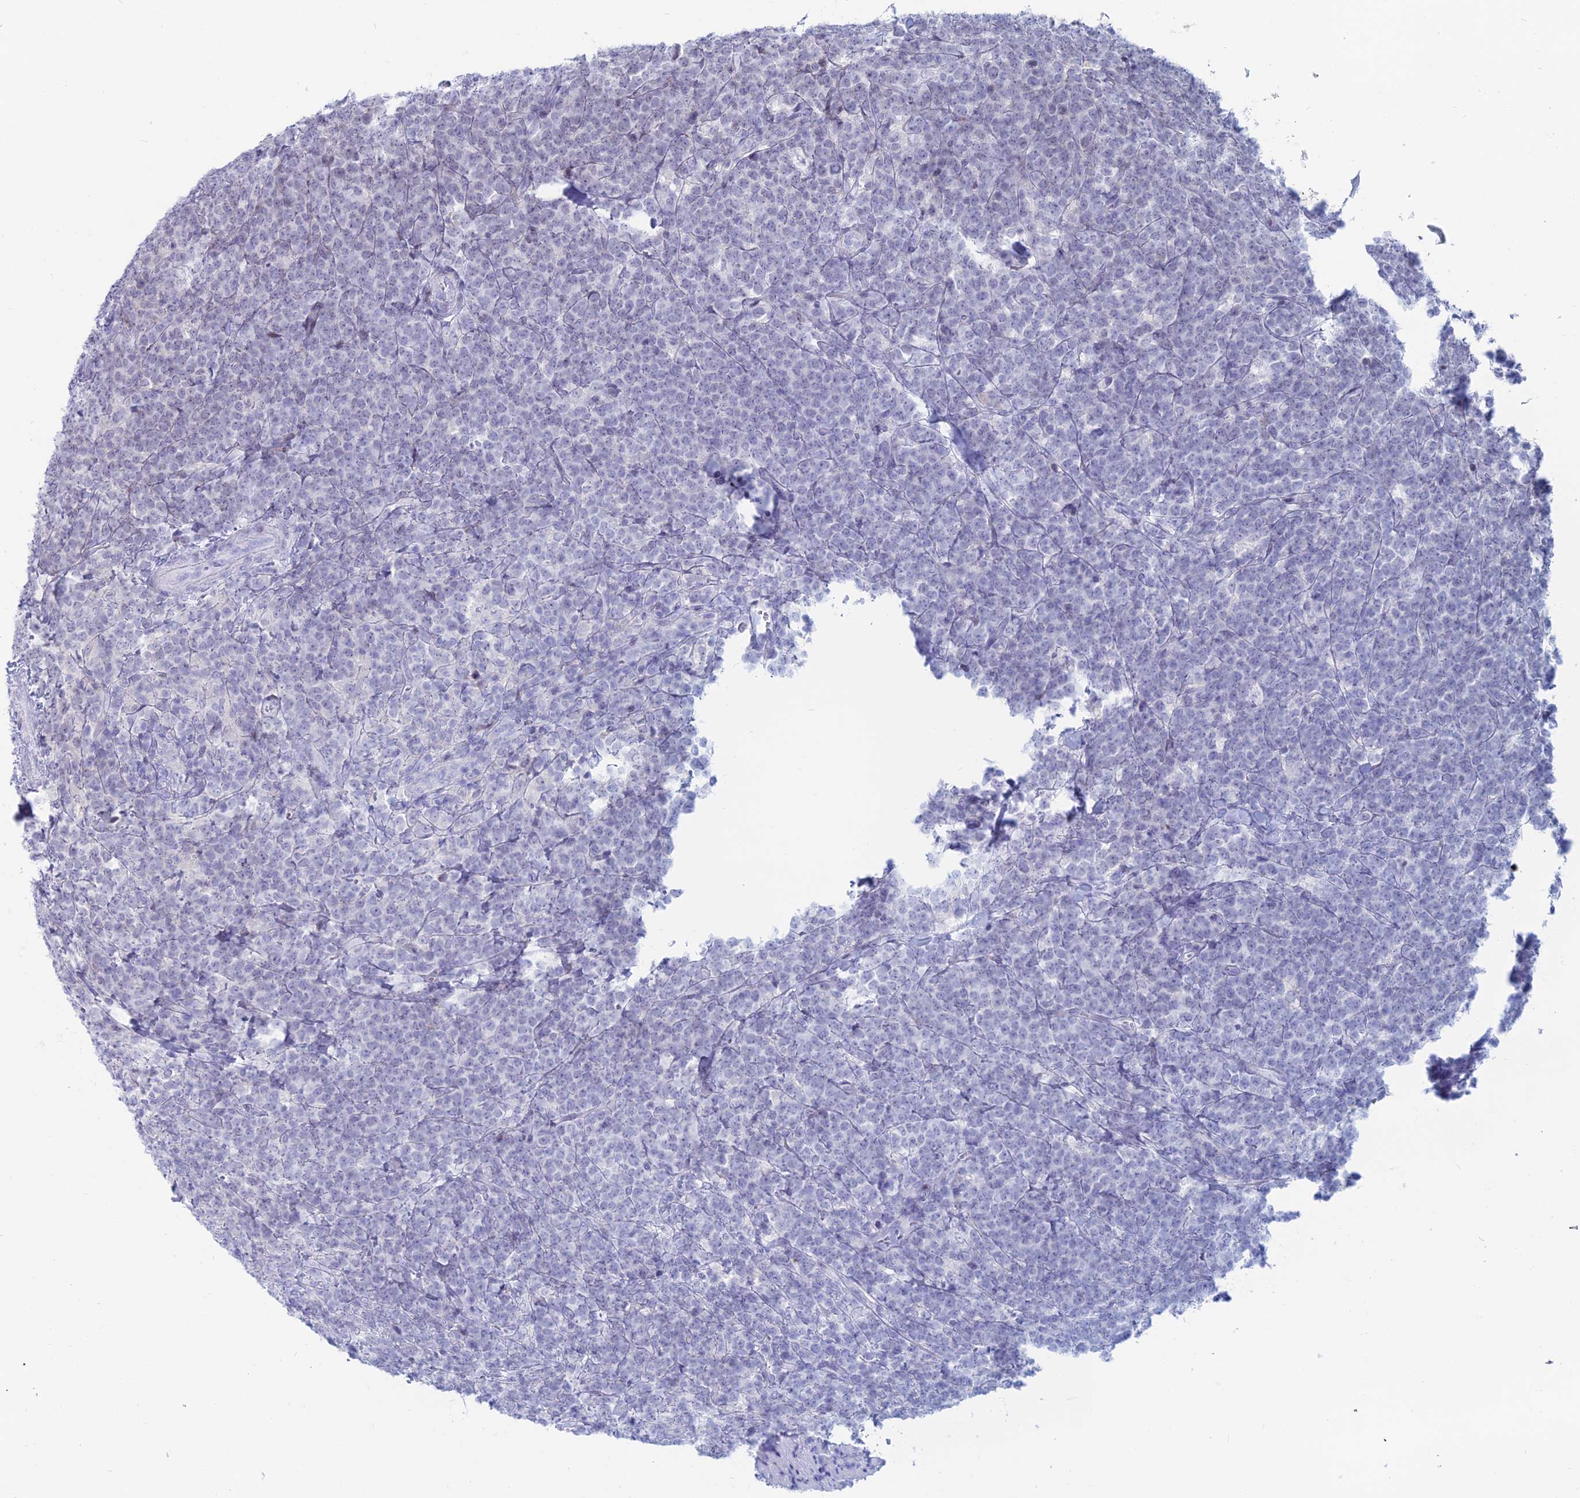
{"staining": {"intensity": "negative", "quantity": "none", "location": "none"}, "tissue": "lymphoma", "cell_type": "Tumor cells", "image_type": "cancer", "snomed": [{"axis": "morphology", "description": "Malignant lymphoma, non-Hodgkin's type, High grade"}, {"axis": "topography", "description": "Small intestine"}], "caption": "Tumor cells show no significant staining in lymphoma.", "gene": "CERS6", "patient": {"sex": "male", "age": 8}}